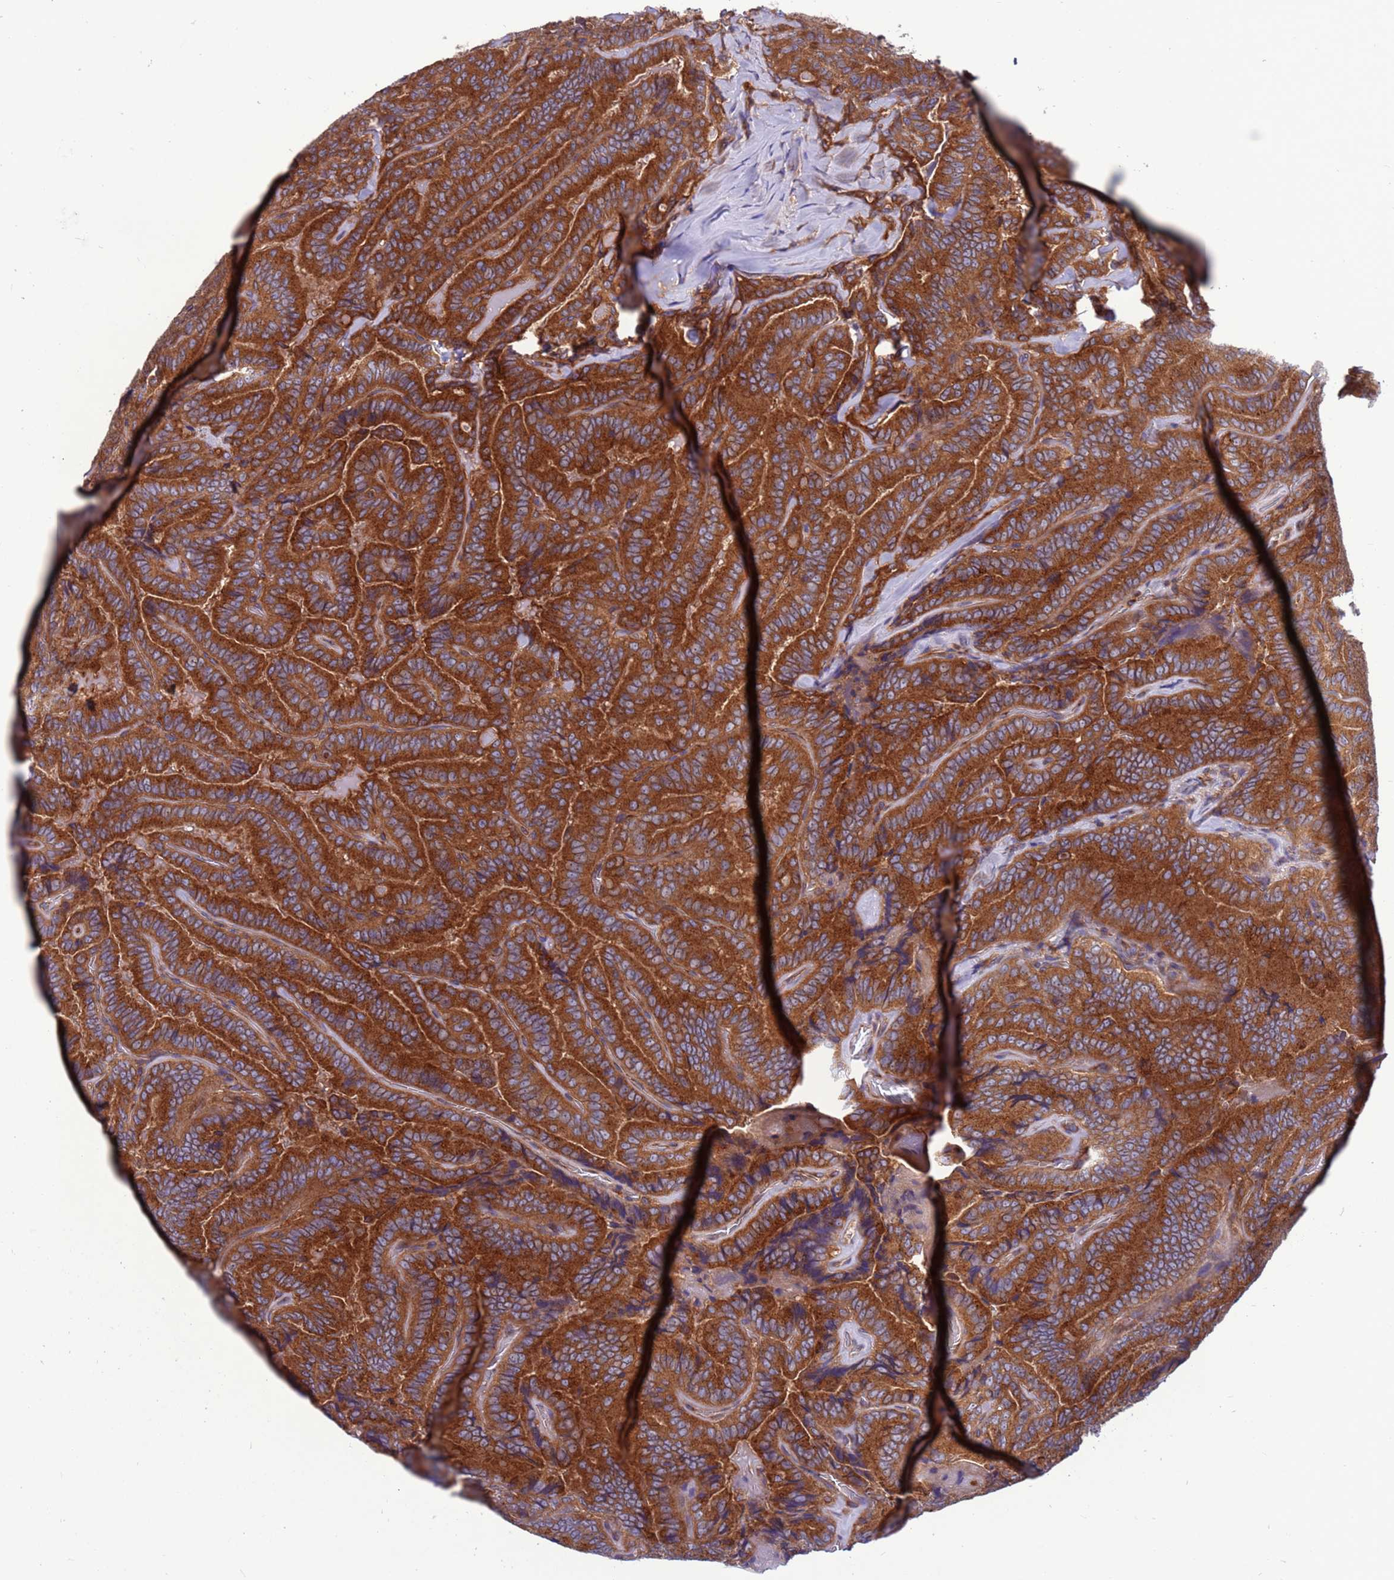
{"staining": {"intensity": "strong", "quantity": ">75%", "location": "cytoplasmic/membranous"}, "tissue": "thyroid cancer", "cell_type": "Tumor cells", "image_type": "cancer", "snomed": [{"axis": "morphology", "description": "Papillary adenocarcinoma, NOS"}, {"axis": "topography", "description": "Thyroid gland"}], "caption": "Thyroid cancer tissue exhibits strong cytoplasmic/membranous staining in about >75% of tumor cells, visualized by immunohistochemistry. (DAB (3,3'-diaminobenzidine) = brown stain, brightfield microscopy at high magnification).", "gene": "ZC3HAV1", "patient": {"sex": "male", "age": 61}}